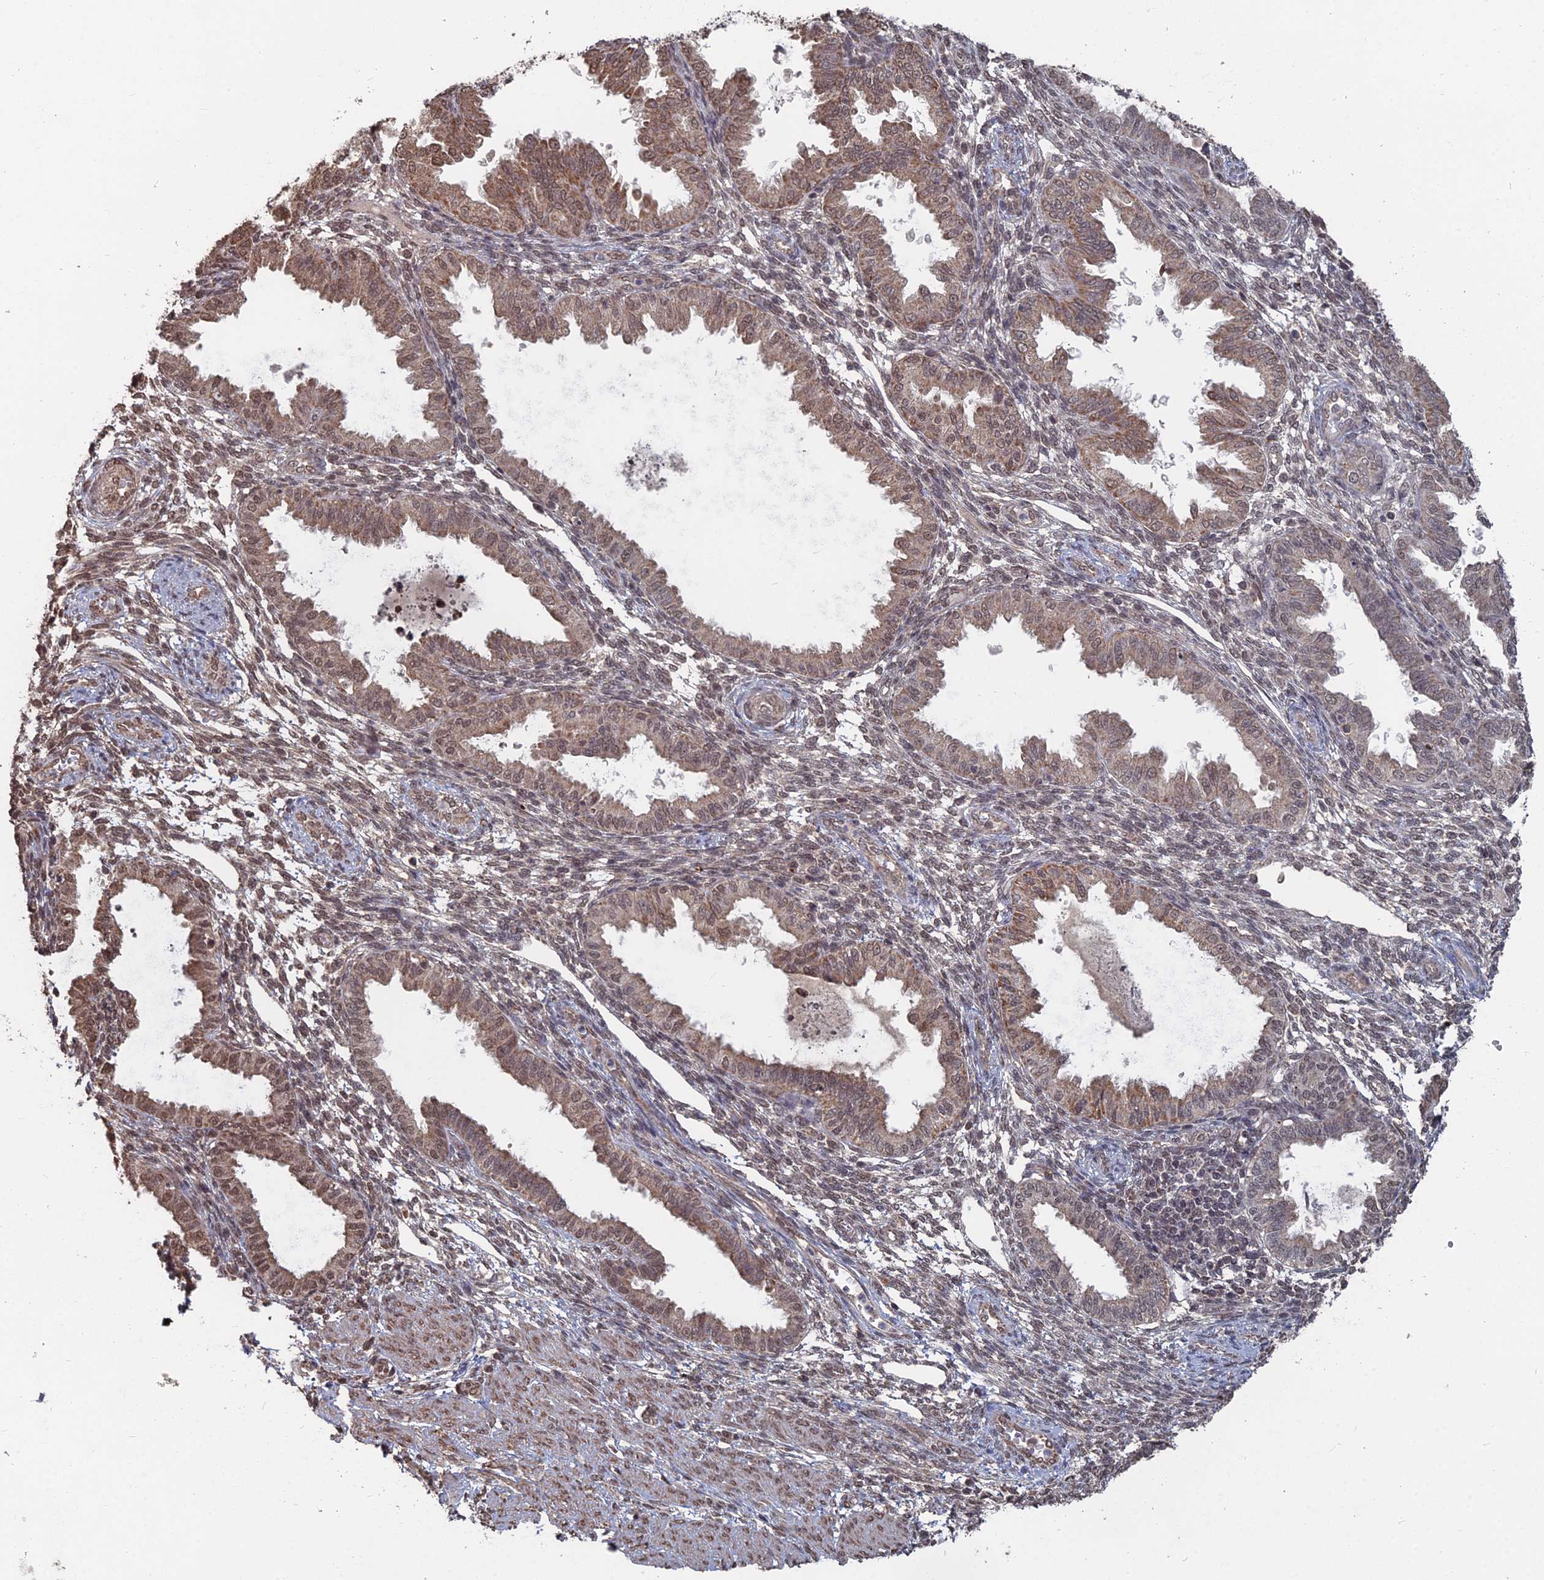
{"staining": {"intensity": "weak", "quantity": "25%-75%", "location": "nuclear"}, "tissue": "endometrium", "cell_type": "Cells in endometrial stroma", "image_type": "normal", "snomed": [{"axis": "morphology", "description": "Normal tissue, NOS"}, {"axis": "topography", "description": "Endometrium"}], "caption": "Cells in endometrial stroma display low levels of weak nuclear positivity in about 25%-75% of cells in unremarkable human endometrium.", "gene": "CCNP", "patient": {"sex": "female", "age": 33}}